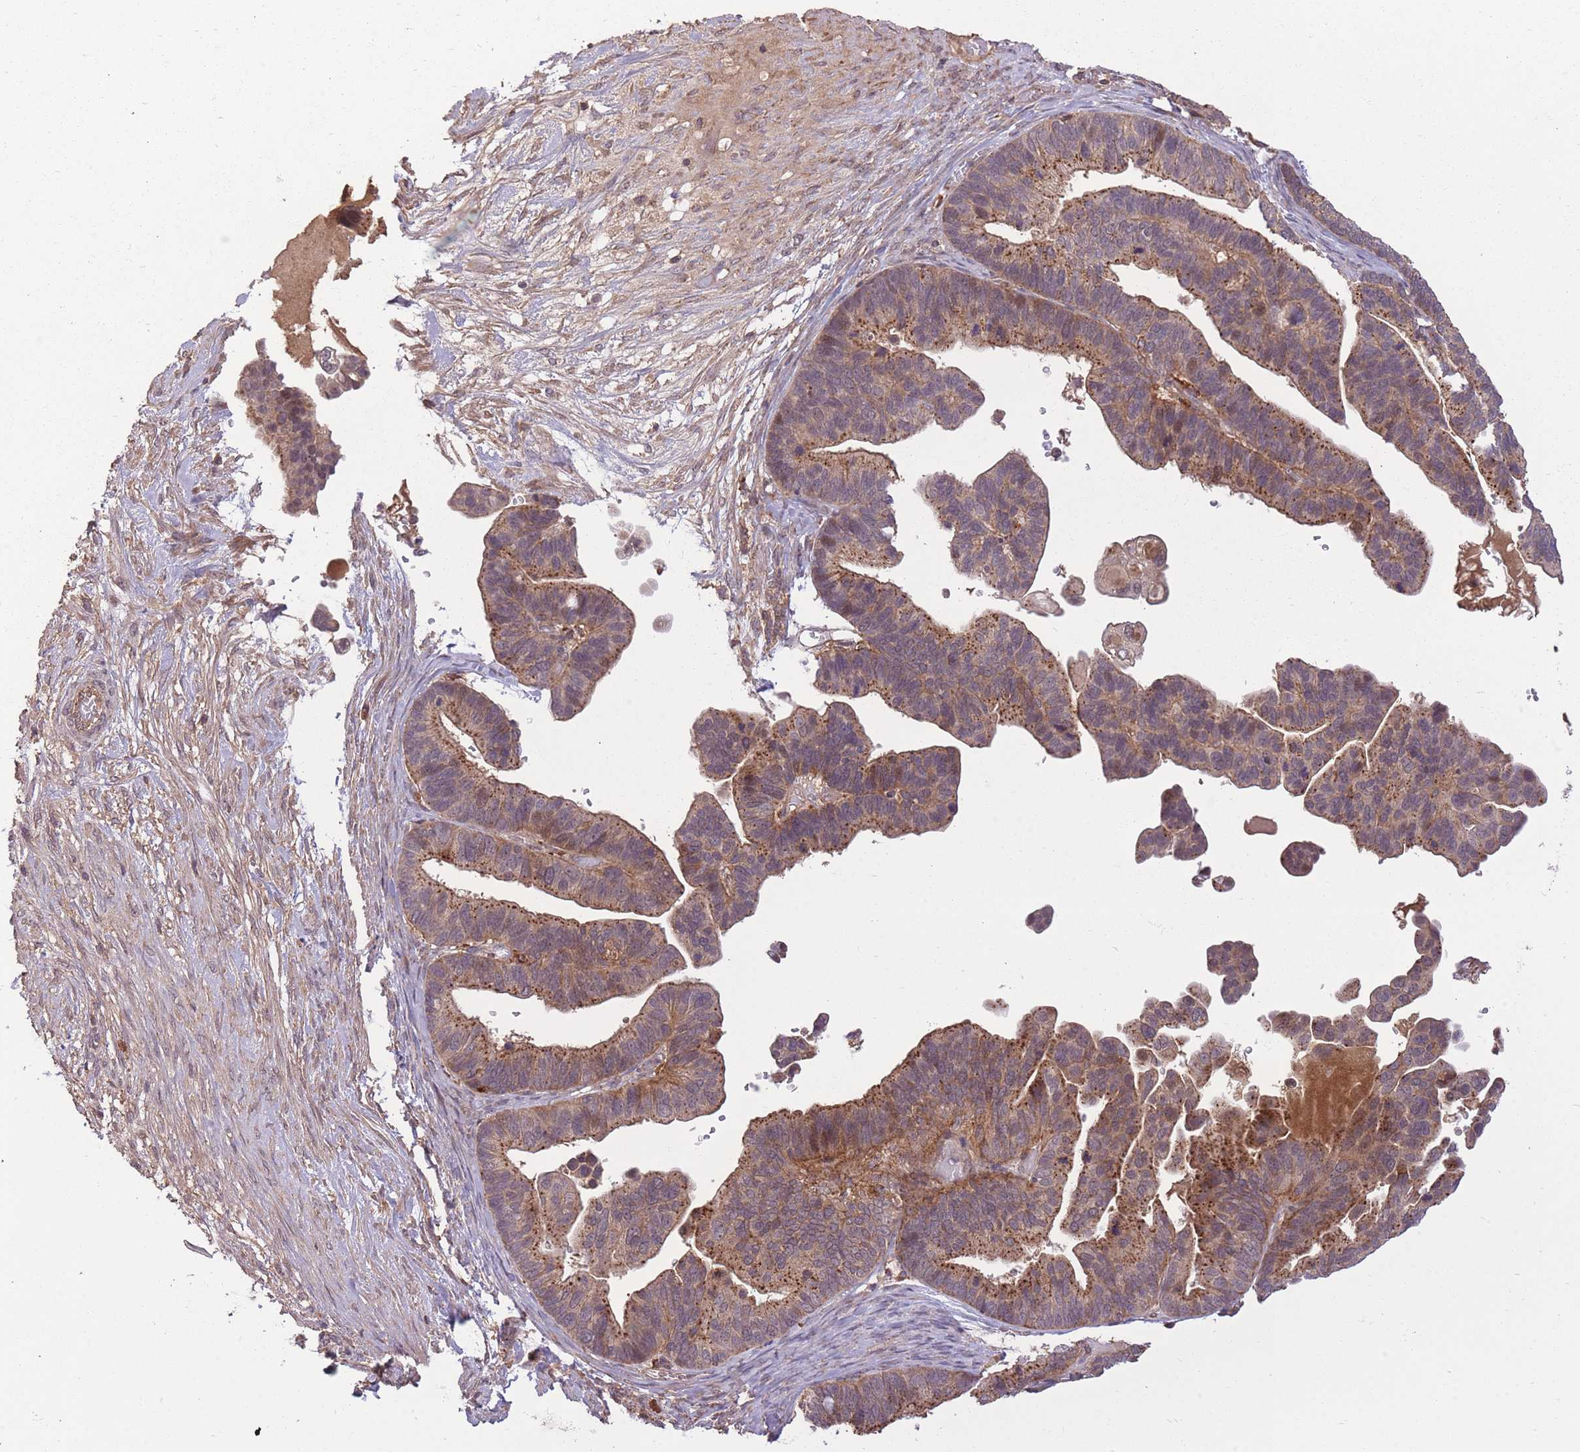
{"staining": {"intensity": "moderate", "quantity": ">75%", "location": "cytoplasmic/membranous"}, "tissue": "ovarian cancer", "cell_type": "Tumor cells", "image_type": "cancer", "snomed": [{"axis": "morphology", "description": "Cystadenocarcinoma, serous, NOS"}, {"axis": "topography", "description": "Ovary"}], "caption": "Human ovarian cancer stained with a protein marker reveals moderate staining in tumor cells.", "gene": "POLR3F", "patient": {"sex": "female", "age": 56}}